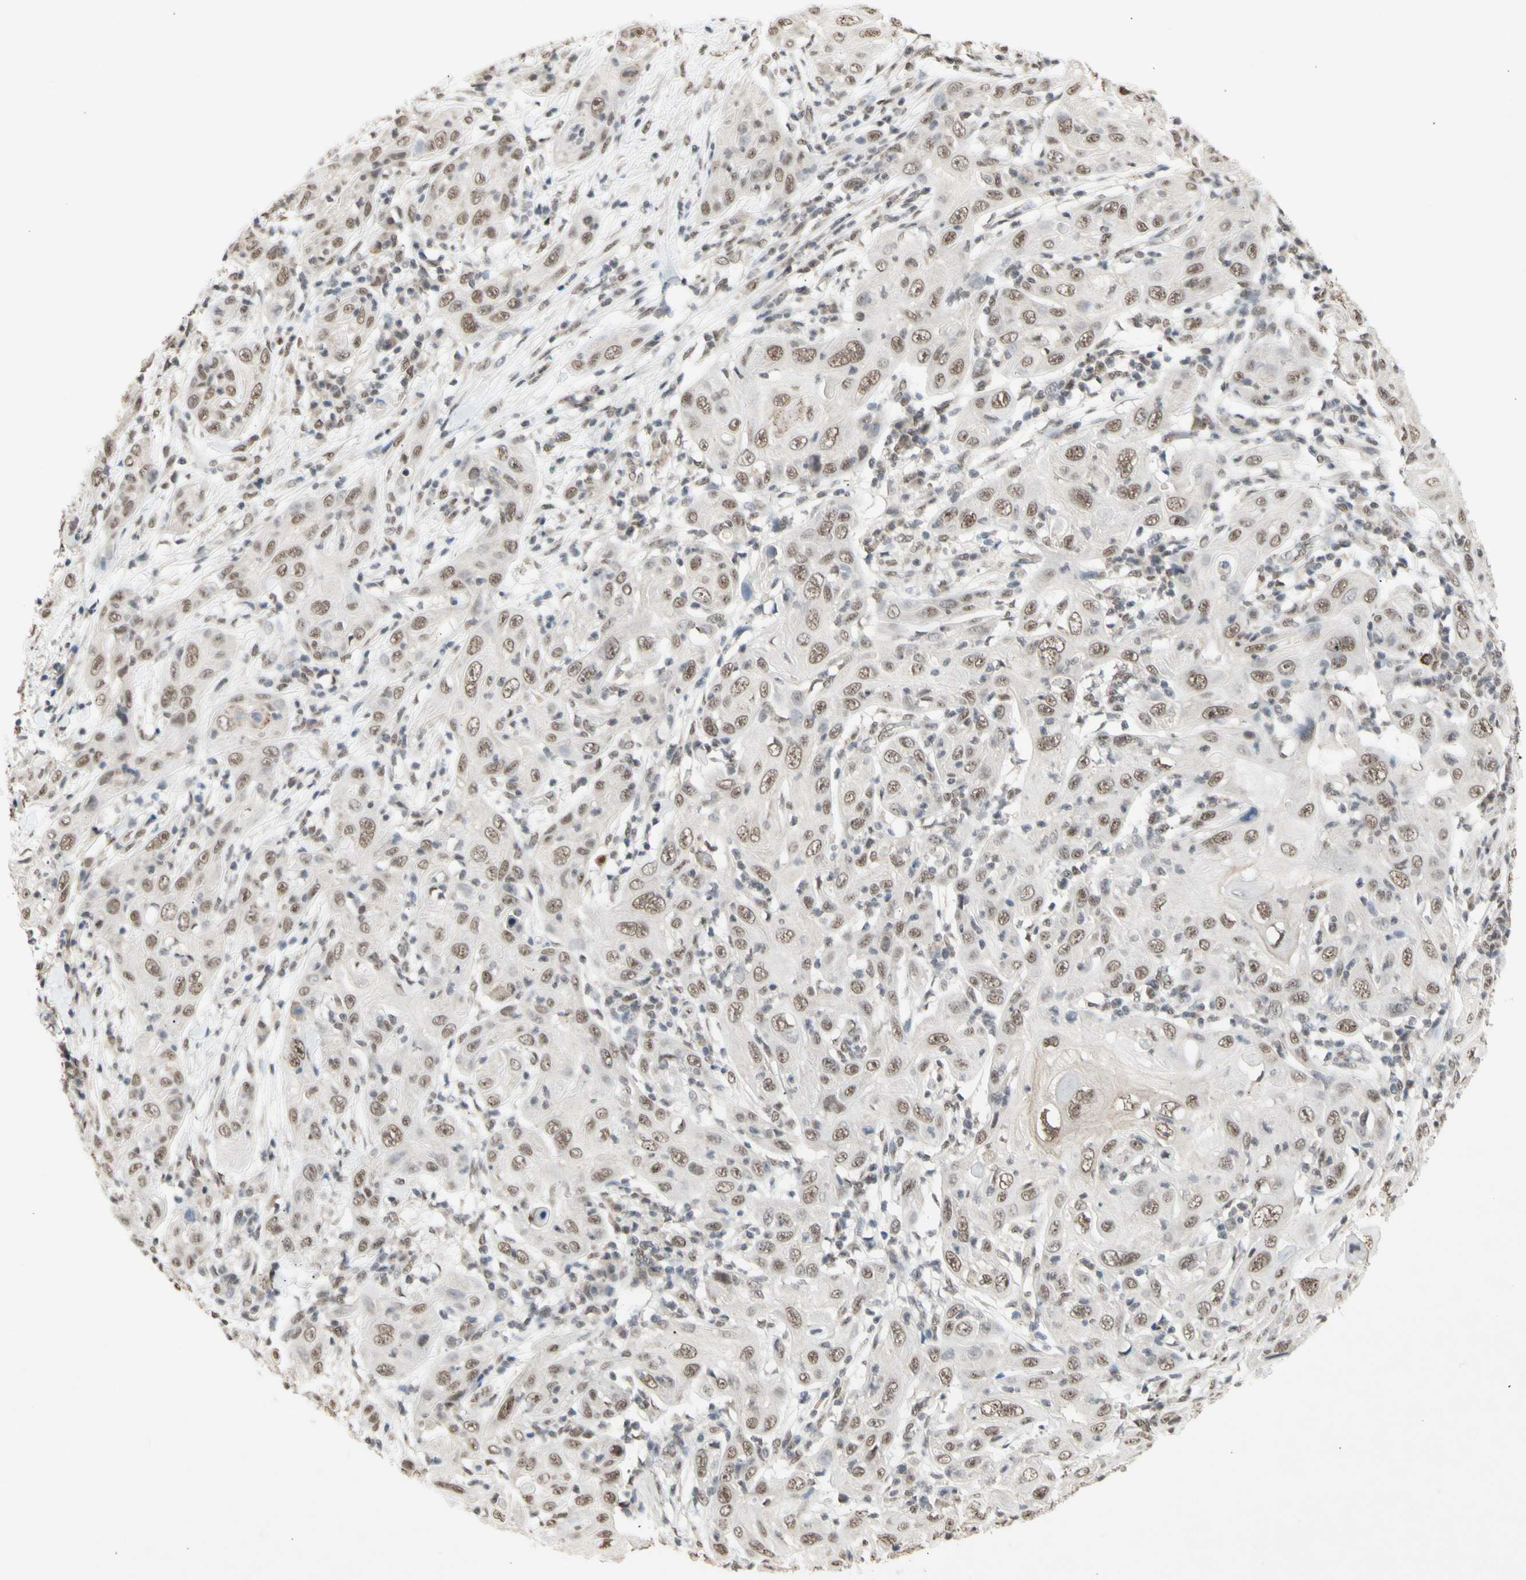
{"staining": {"intensity": "weak", "quantity": ">75%", "location": "nuclear"}, "tissue": "skin cancer", "cell_type": "Tumor cells", "image_type": "cancer", "snomed": [{"axis": "morphology", "description": "Squamous cell carcinoma, NOS"}, {"axis": "topography", "description": "Skin"}], "caption": "A histopathology image showing weak nuclear expression in about >75% of tumor cells in skin cancer, as visualized by brown immunohistochemical staining.", "gene": "SFPQ", "patient": {"sex": "female", "age": 88}}